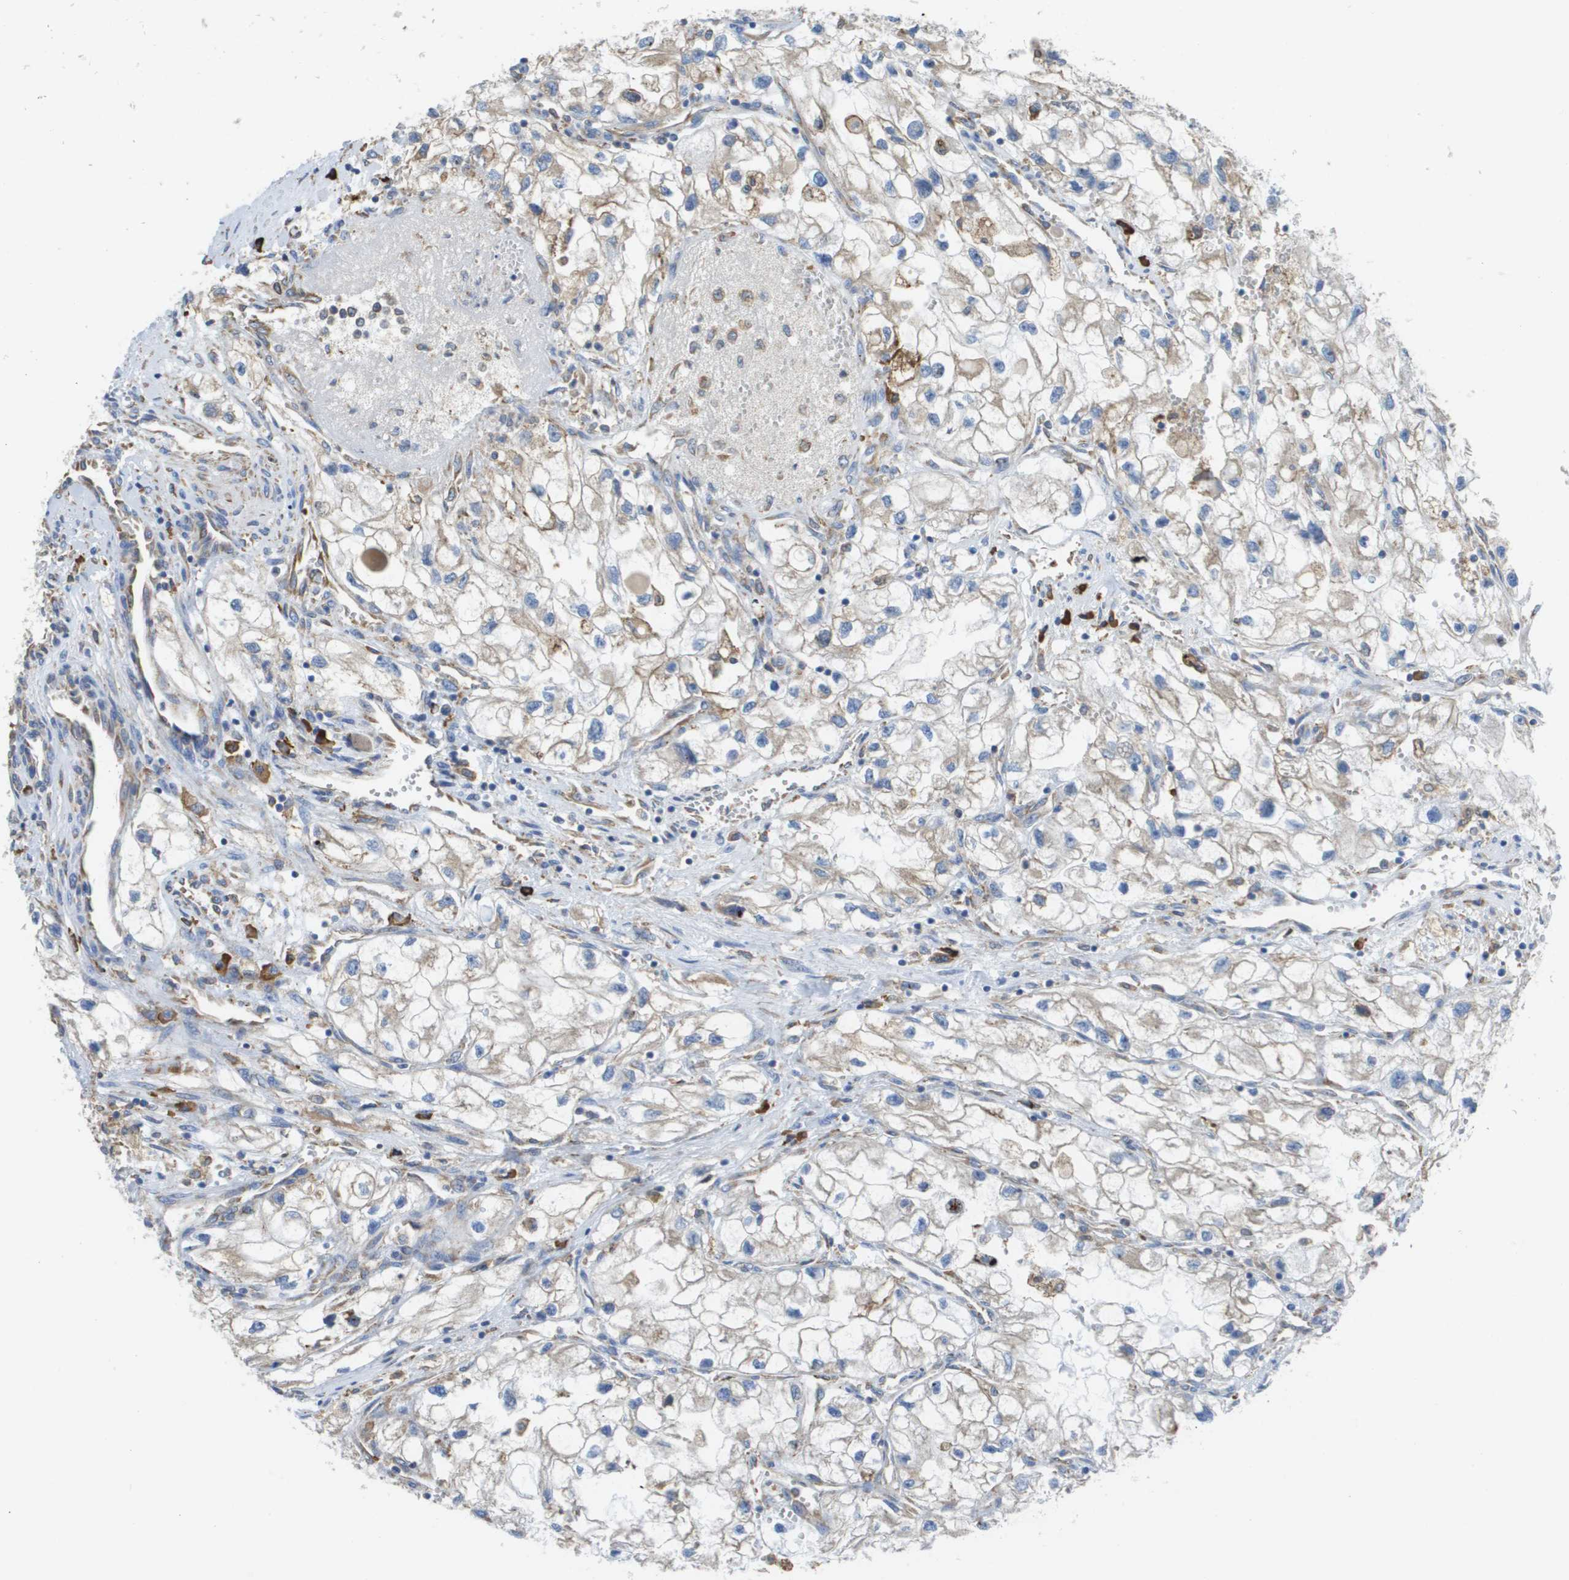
{"staining": {"intensity": "weak", "quantity": "<25%", "location": "cytoplasmic/membranous"}, "tissue": "renal cancer", "cell_type": "Tumor cells", "image_type": "cancer", "snomed": [{"axis": "morphology", "description": "Adenocarcinoma, NOS"}, {"axis": "topography", "description": "Kidney"}], "caption": "A high-resolution micrograph shows immunohistochemistry (IHC) staining of adenocarcinoma (renal), which reveals no significant positivity in tumor cells.", "gene": "SDR42E1", "patient": {"sex": "female", "age": 70}}